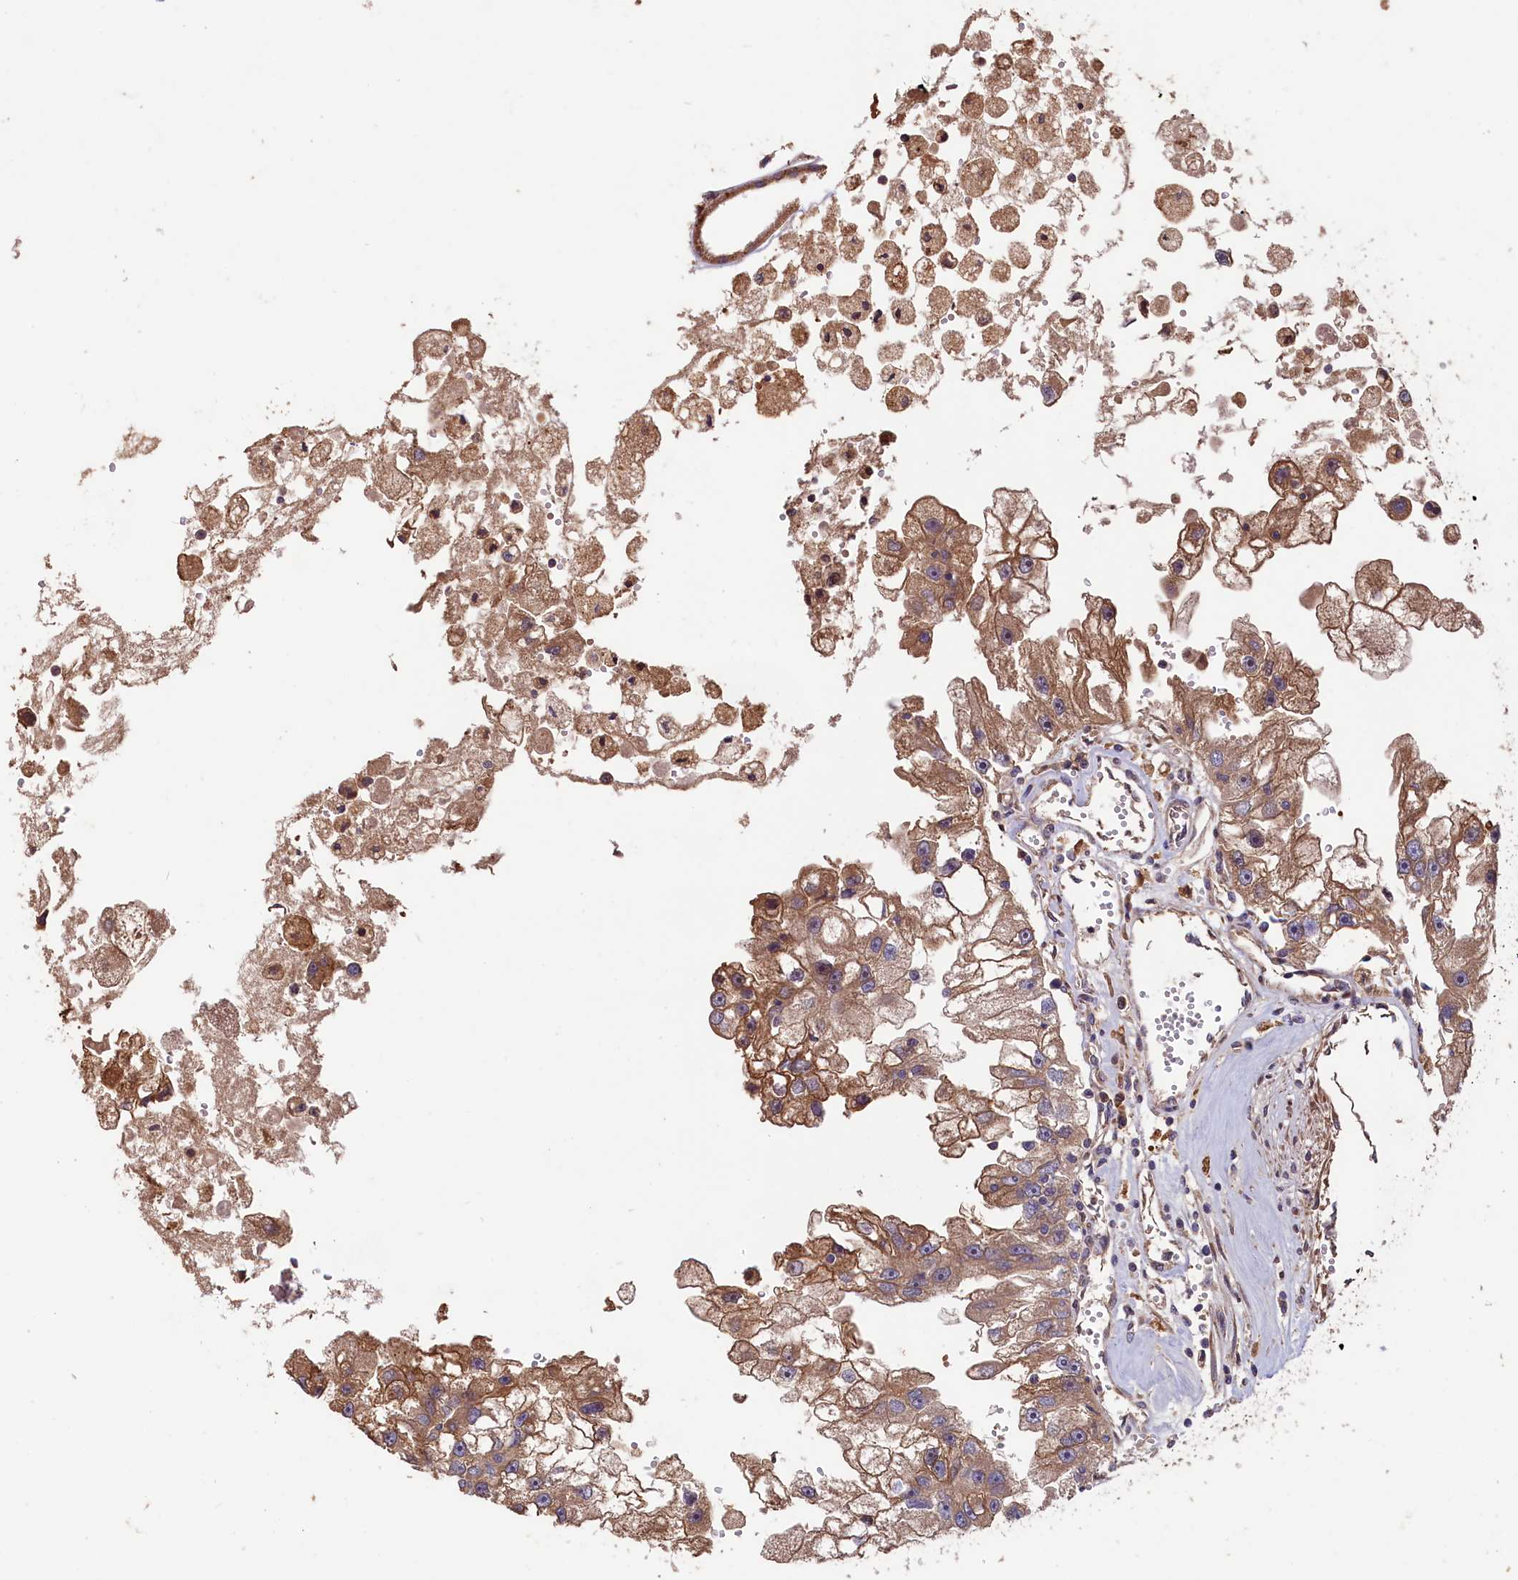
{"staining": {"intensity": "moderate", "quantity": ">75%", "location": "cytoplasmic/membranous"}, "tissue": "renal cancer", "cell_type": "Tumor cells", "image_type": "cancer", "snomed": [{"axis": "morphology", "description": "Adenocarcinoma, NOS"}, {"axis": "topography", "description": "Kidney"}], "caption": "Tumor cells show moderate cytoplasmic/membranous staining in approximately >75% of cells in adenocarcinoma (renal).", "gene": "GREB1L", "patient": {"sex": "male", "age": 63}}